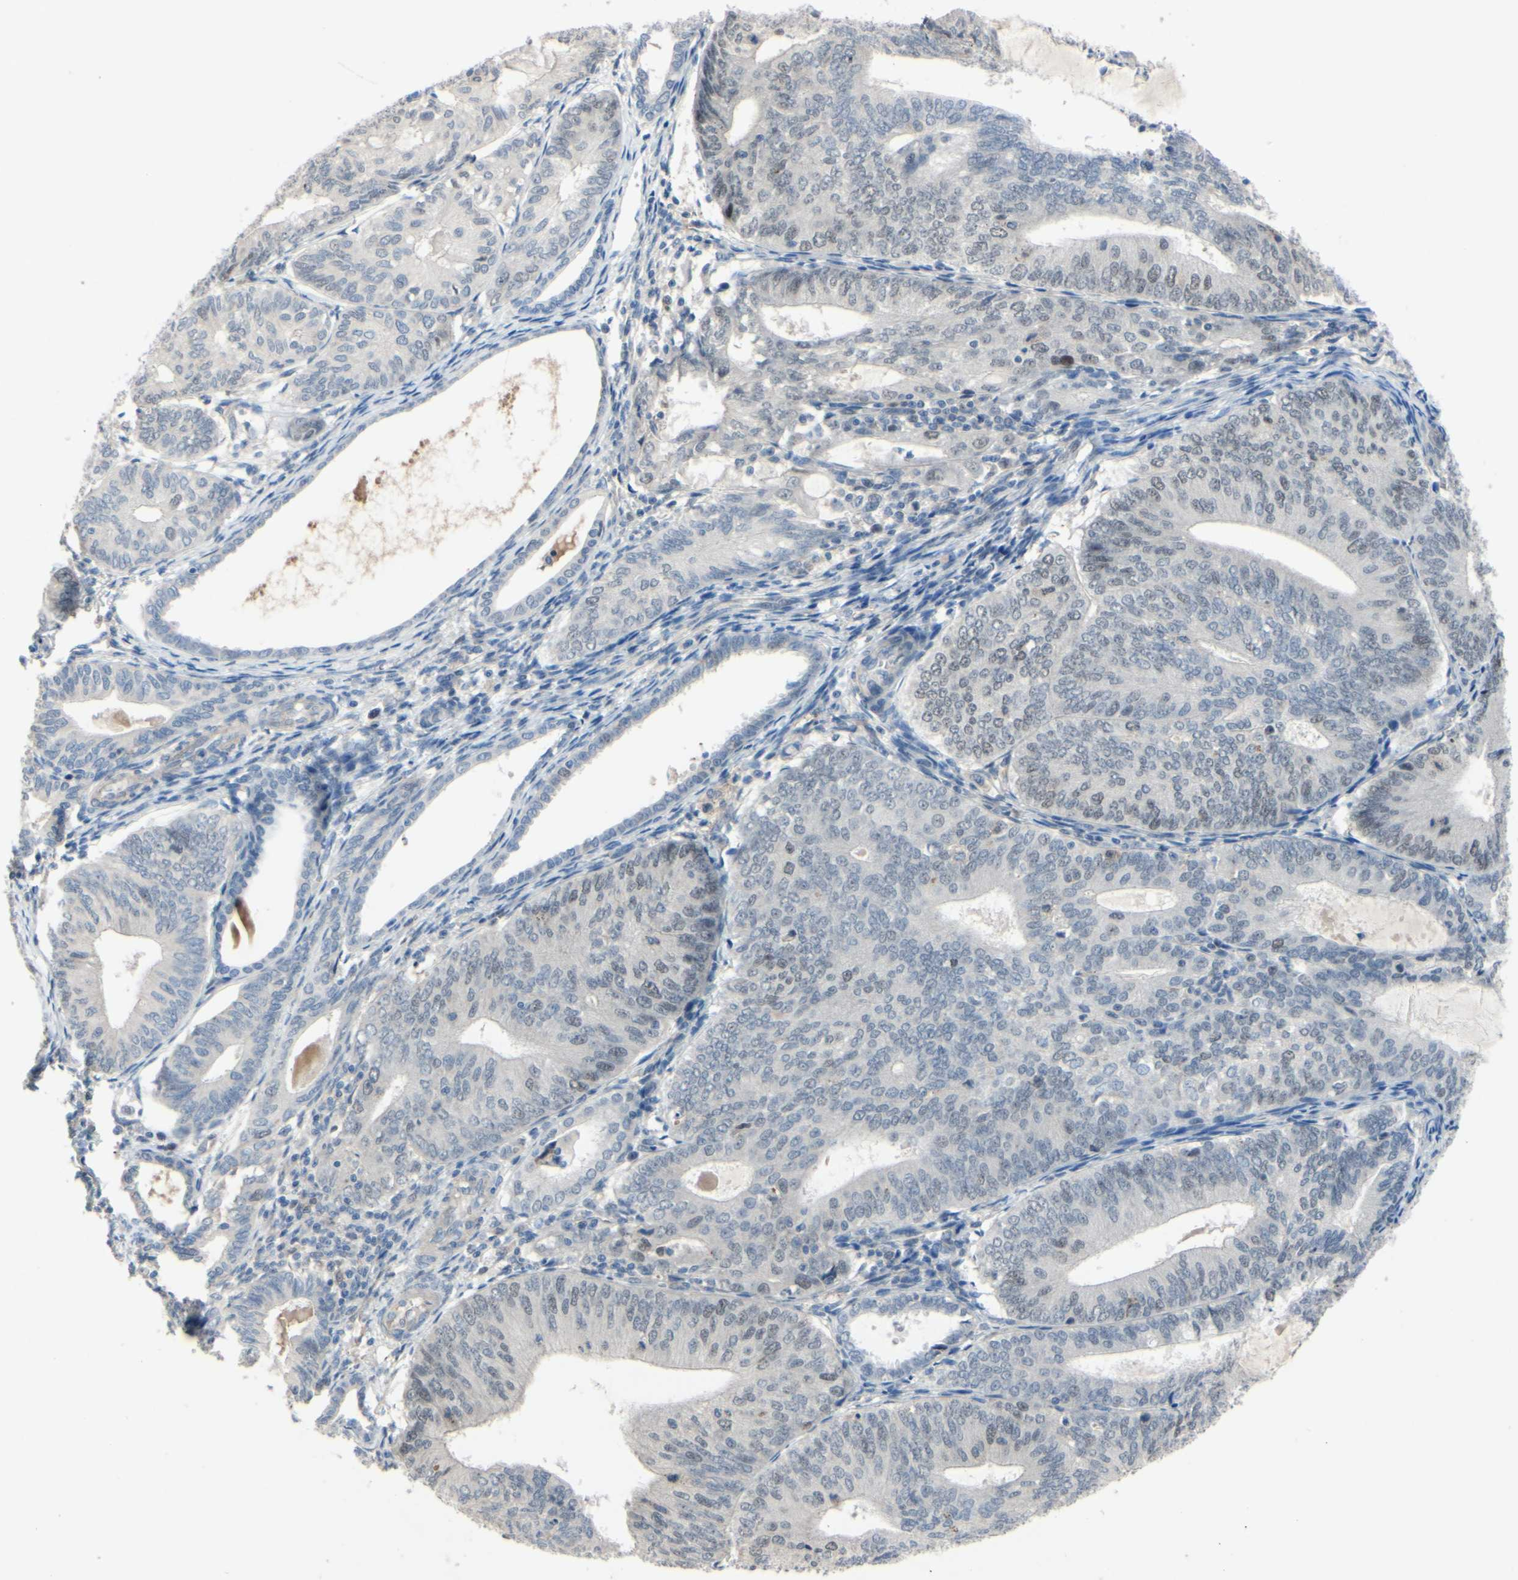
{"staining": {"intensity": "weak", "quantity": "<25%", "location": "nuclear"}, "tissue": "endometrial cancer", "cell_type": "Tumor cells", "image_type": "cancer", "snomed": [{"axis": "morphology", "description": "Adenocarcinoma, NOS"}, {"axis": "topography", "description": "Endometrium"}], "caption": "DAB immunohistochemical staining of human adenocarcinoma (endometrial) reveals no significant expression in tumor cells. (Stains: DAB IHC with hematoxylin counter stain, Microscopy: brightfield microscopy at high magnification).", "gene": "LHX9", "patient": {"sex": "female", "age": 81}}